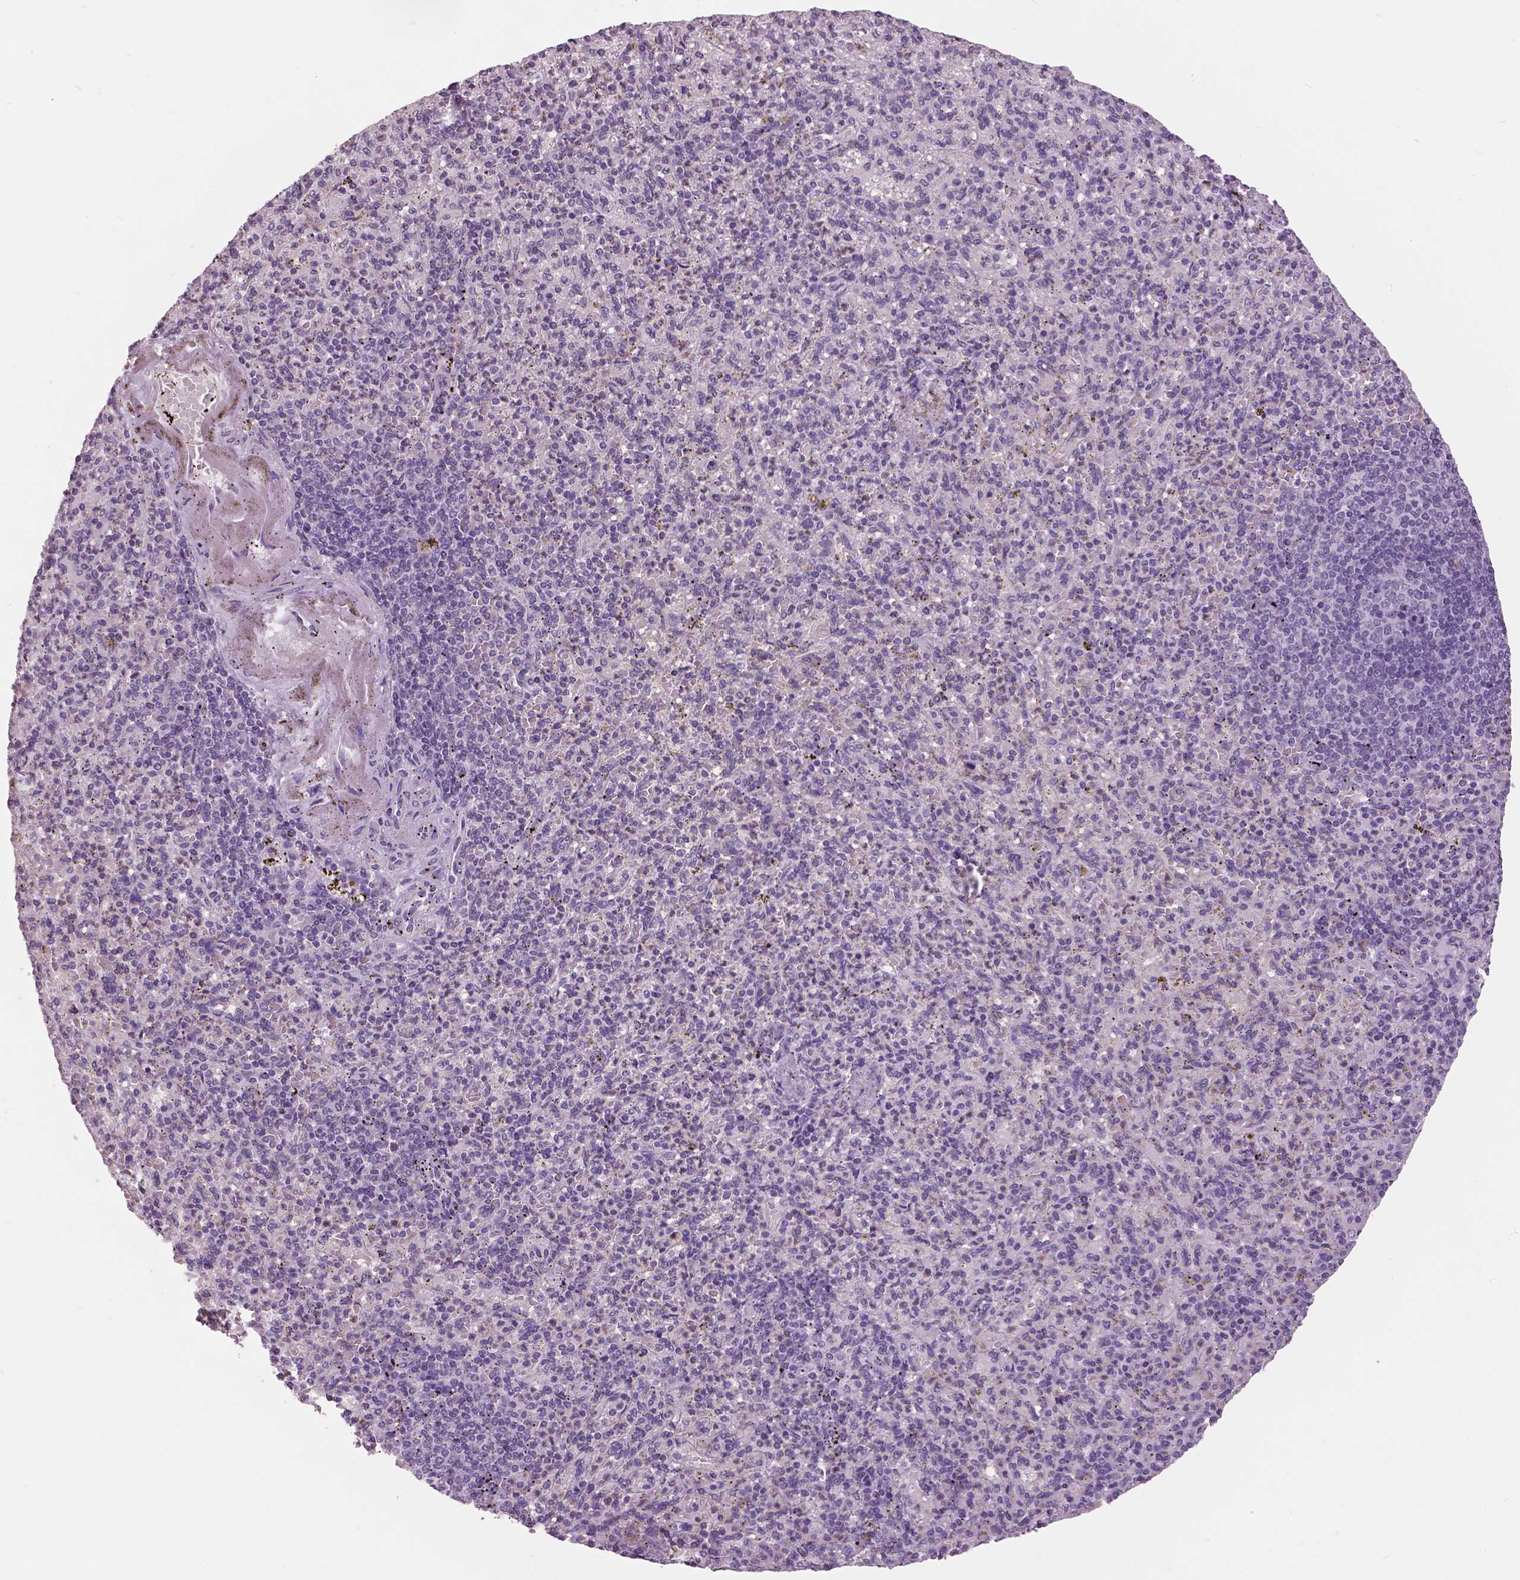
{"staining": {"intensity": "negative", "quantity": "none", "location": "none"}, "tissue": "spleen", "cell_type": "Cells in red pulp", "image_type": "normal", "snomed": [{"axis": "morphology", "description": "Normal tissue, NOS"}, {"axis": "topography", "description": "Spleen"}], "caption": "This is an immunohistochemistry (IHC) micrograph of unremarkable human spleen. There is no staining in cells in red pulp.", "gene": "GRIN2A", "patient": {"sex": "female", "age": 74}}